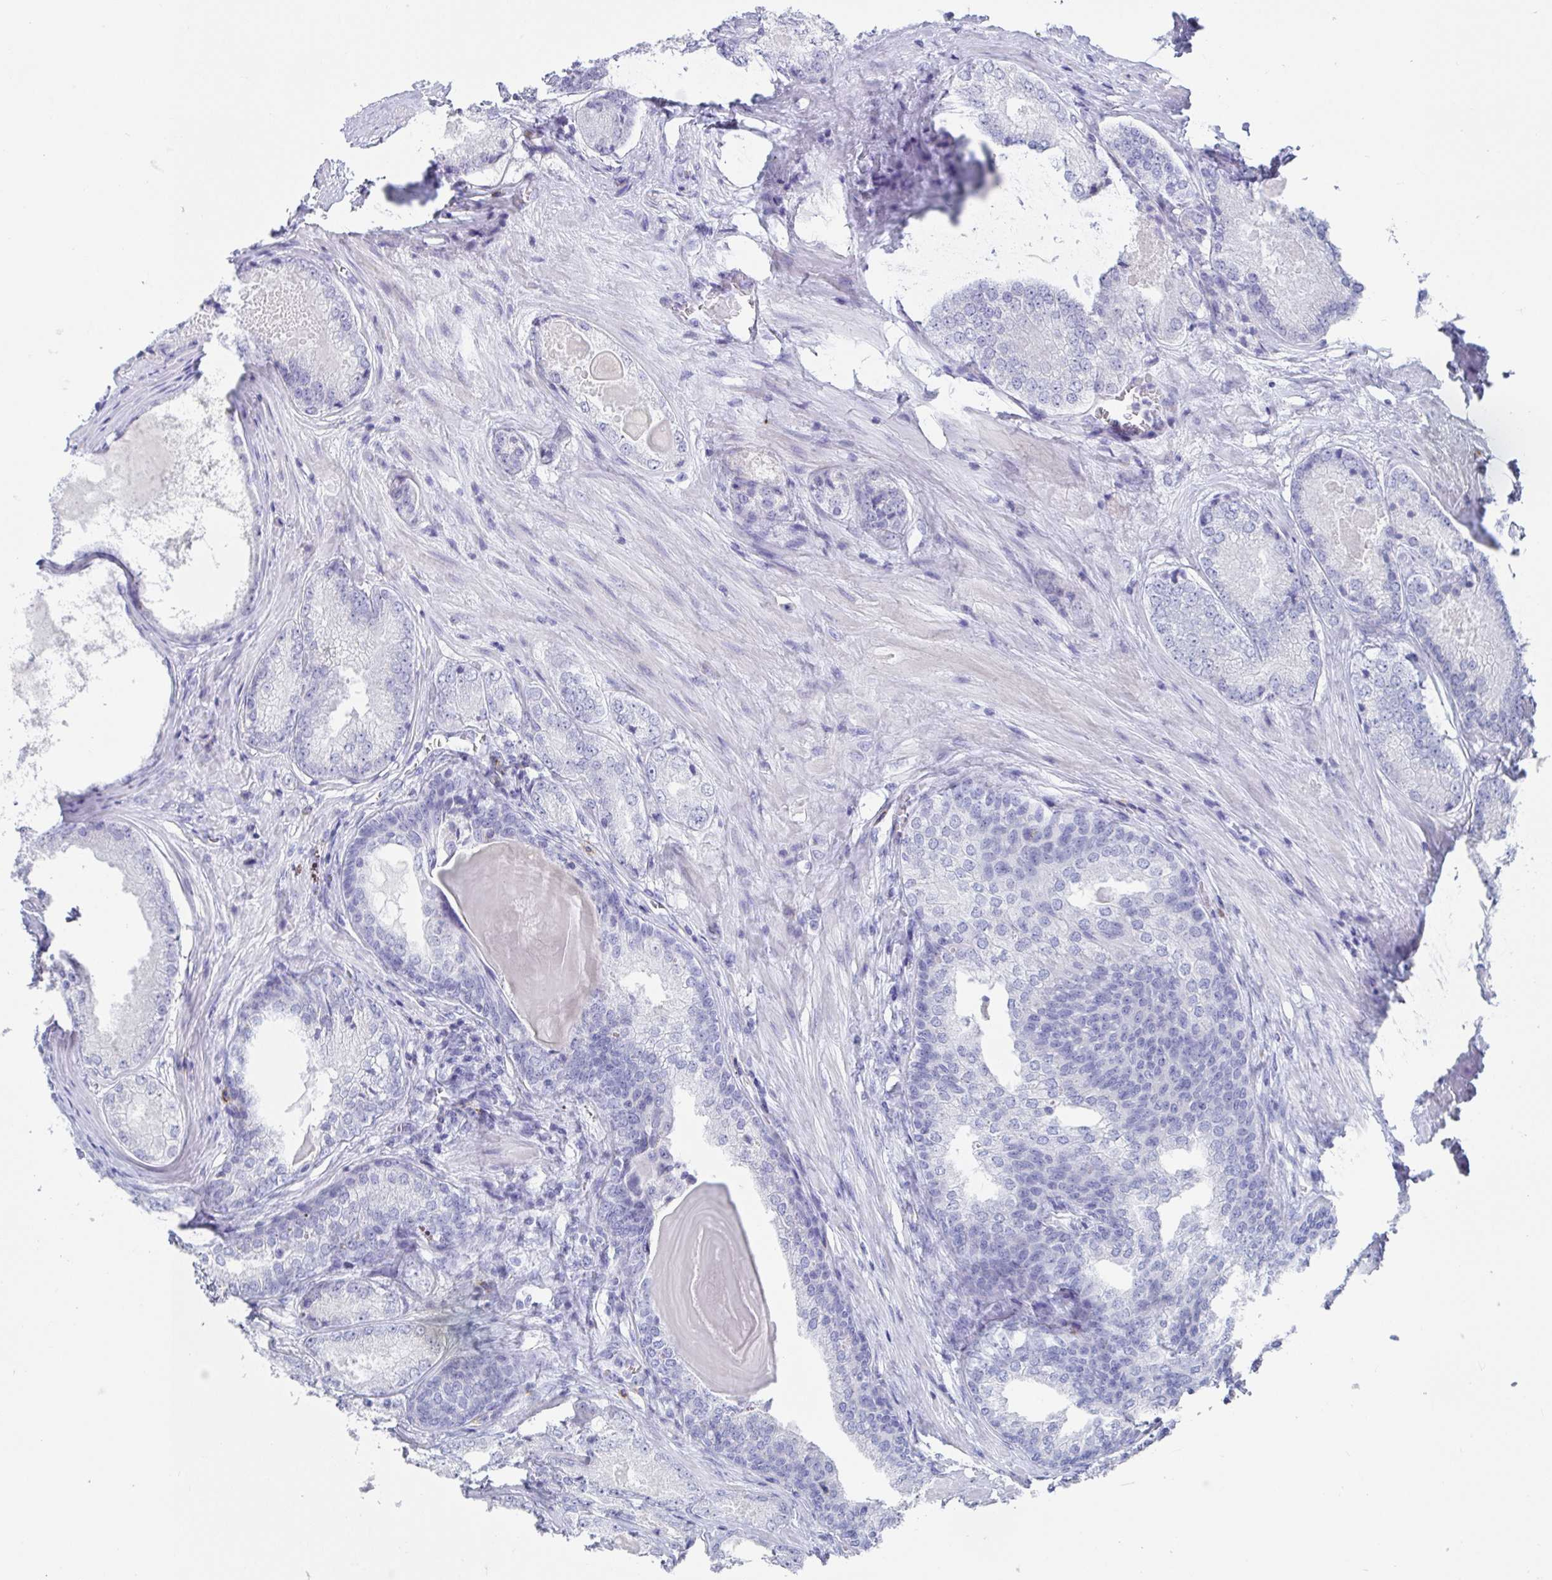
{"staining": {"intensity": "negative", "quantity": "none", "location": "none"}, "tissue": "prostate cancer", "cell_type": "Tumor cells", "image_type": "cancer", "snomed": [{"axis": "morphology", "description": "Adenocarcinoma, NOS"}, {"axis": "morphology", "description": "Adenocarcinoma, Low grade"}, {"axis": "topography", "description": "Prostate"}], "caption": "Tumor cells are negative for protein expression in human prostate adenocarcinoma (low-grade). The staining is performed using DAB brown chromogen with nuclei counter-stained in using hematoxylin.", "gene": "PLA2G1B", "patient": {"sex": "male", "age": 68}}